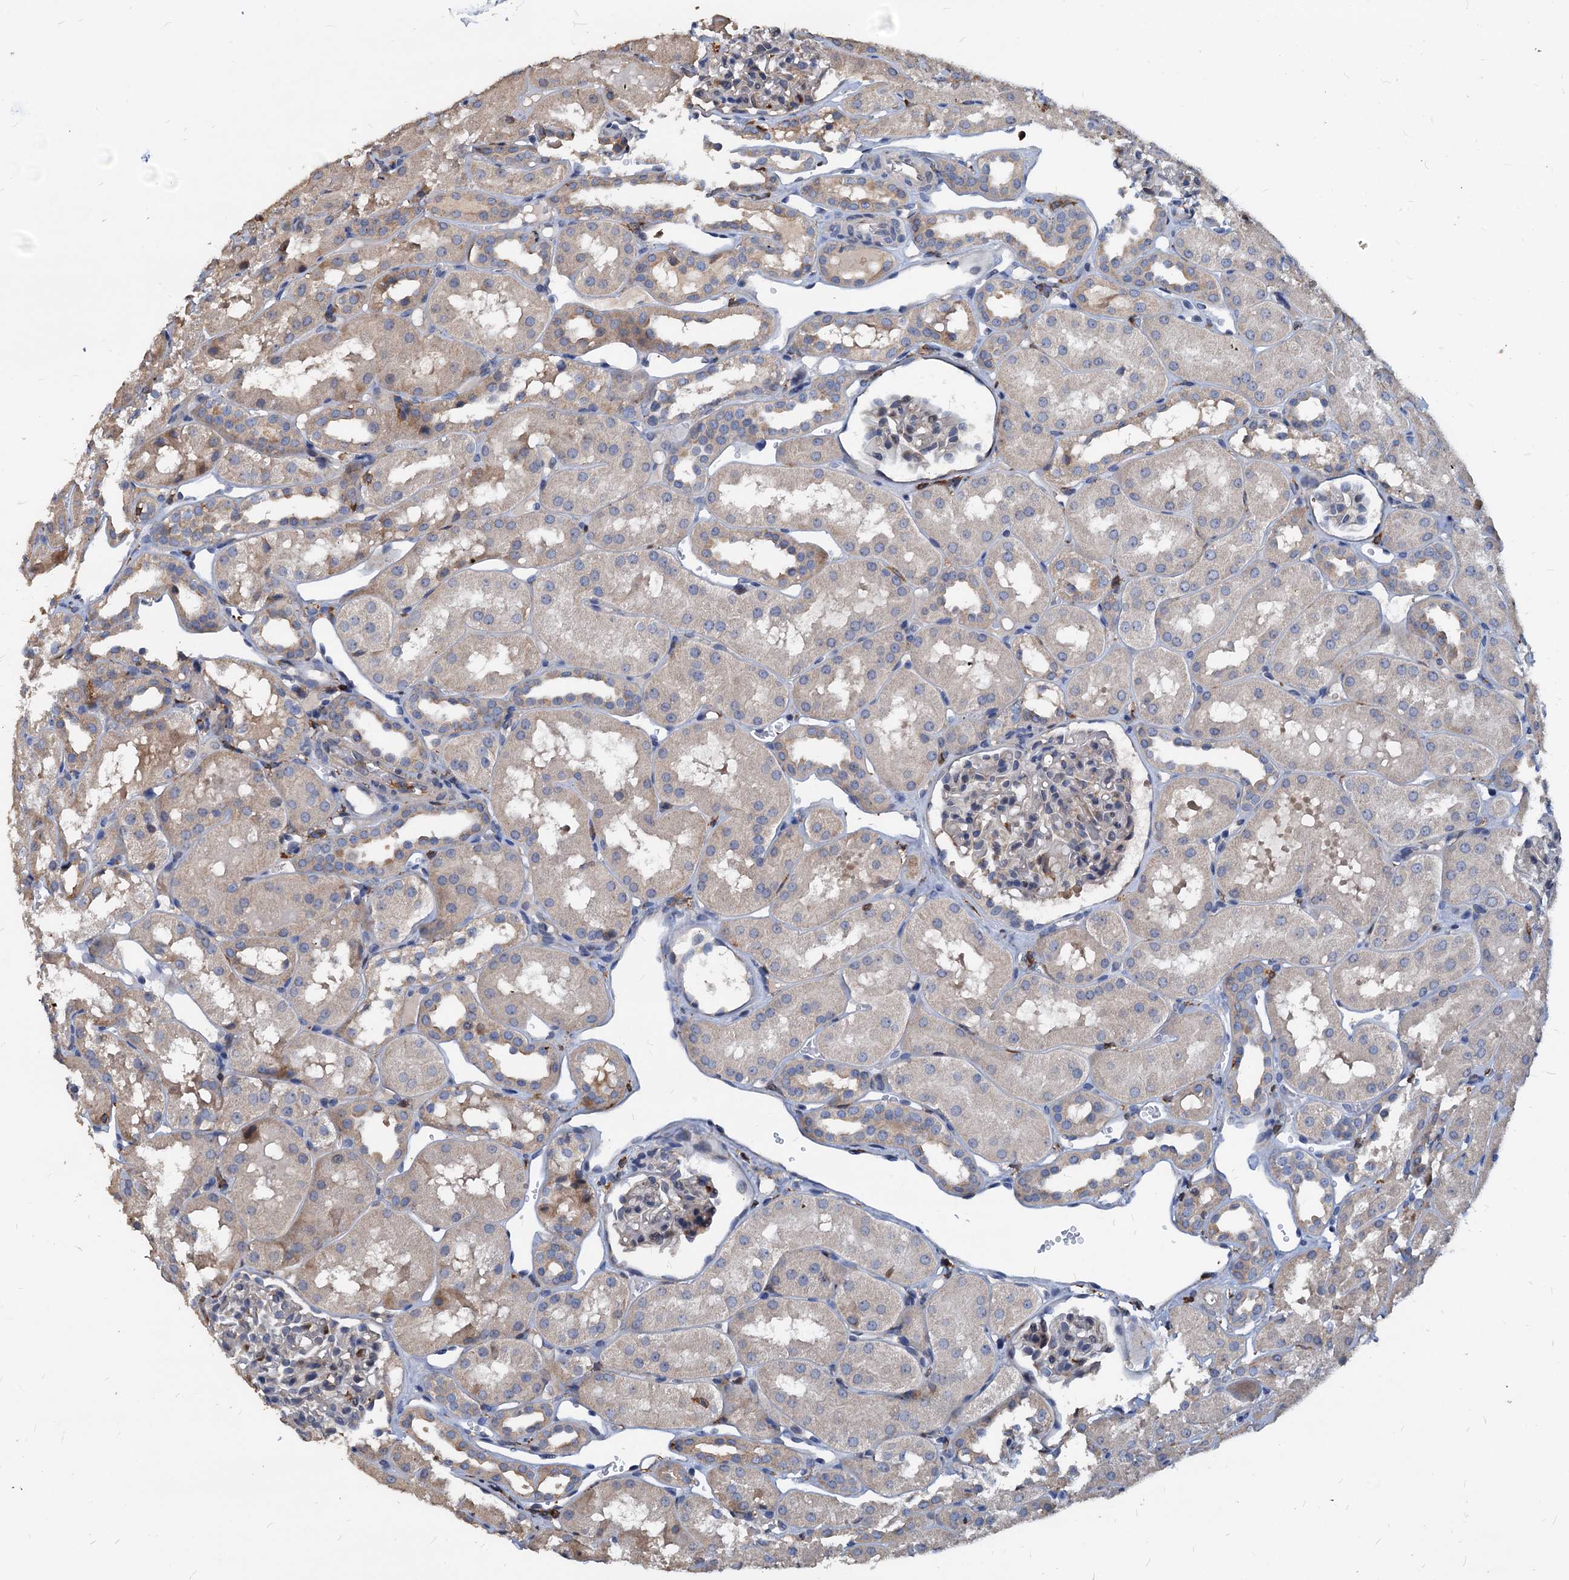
{"staining": {"intensity": "weak", "quantity": "<25%", "location": "cytoplasmic/membranous"}, "tissue": "kidney", "cell_type": "Cells in glomeruli", "image_type": "normal", "snomed": [{"axis": "morphology", "description": "Normal tissue, NOS"}, {"axis": "topography", "description": "Kidney"}, {"axis": "topography", "description": "Urinary bladder"}], "caption": "An image of kidney stained for a protein demonstrates no brown staining in cells in glomeruli. (Immunohistochemistry (ihc), brightfield microscopy, high magnification).", "gene": "LCP2", "patient": {"sex": "male", "age": 16}}